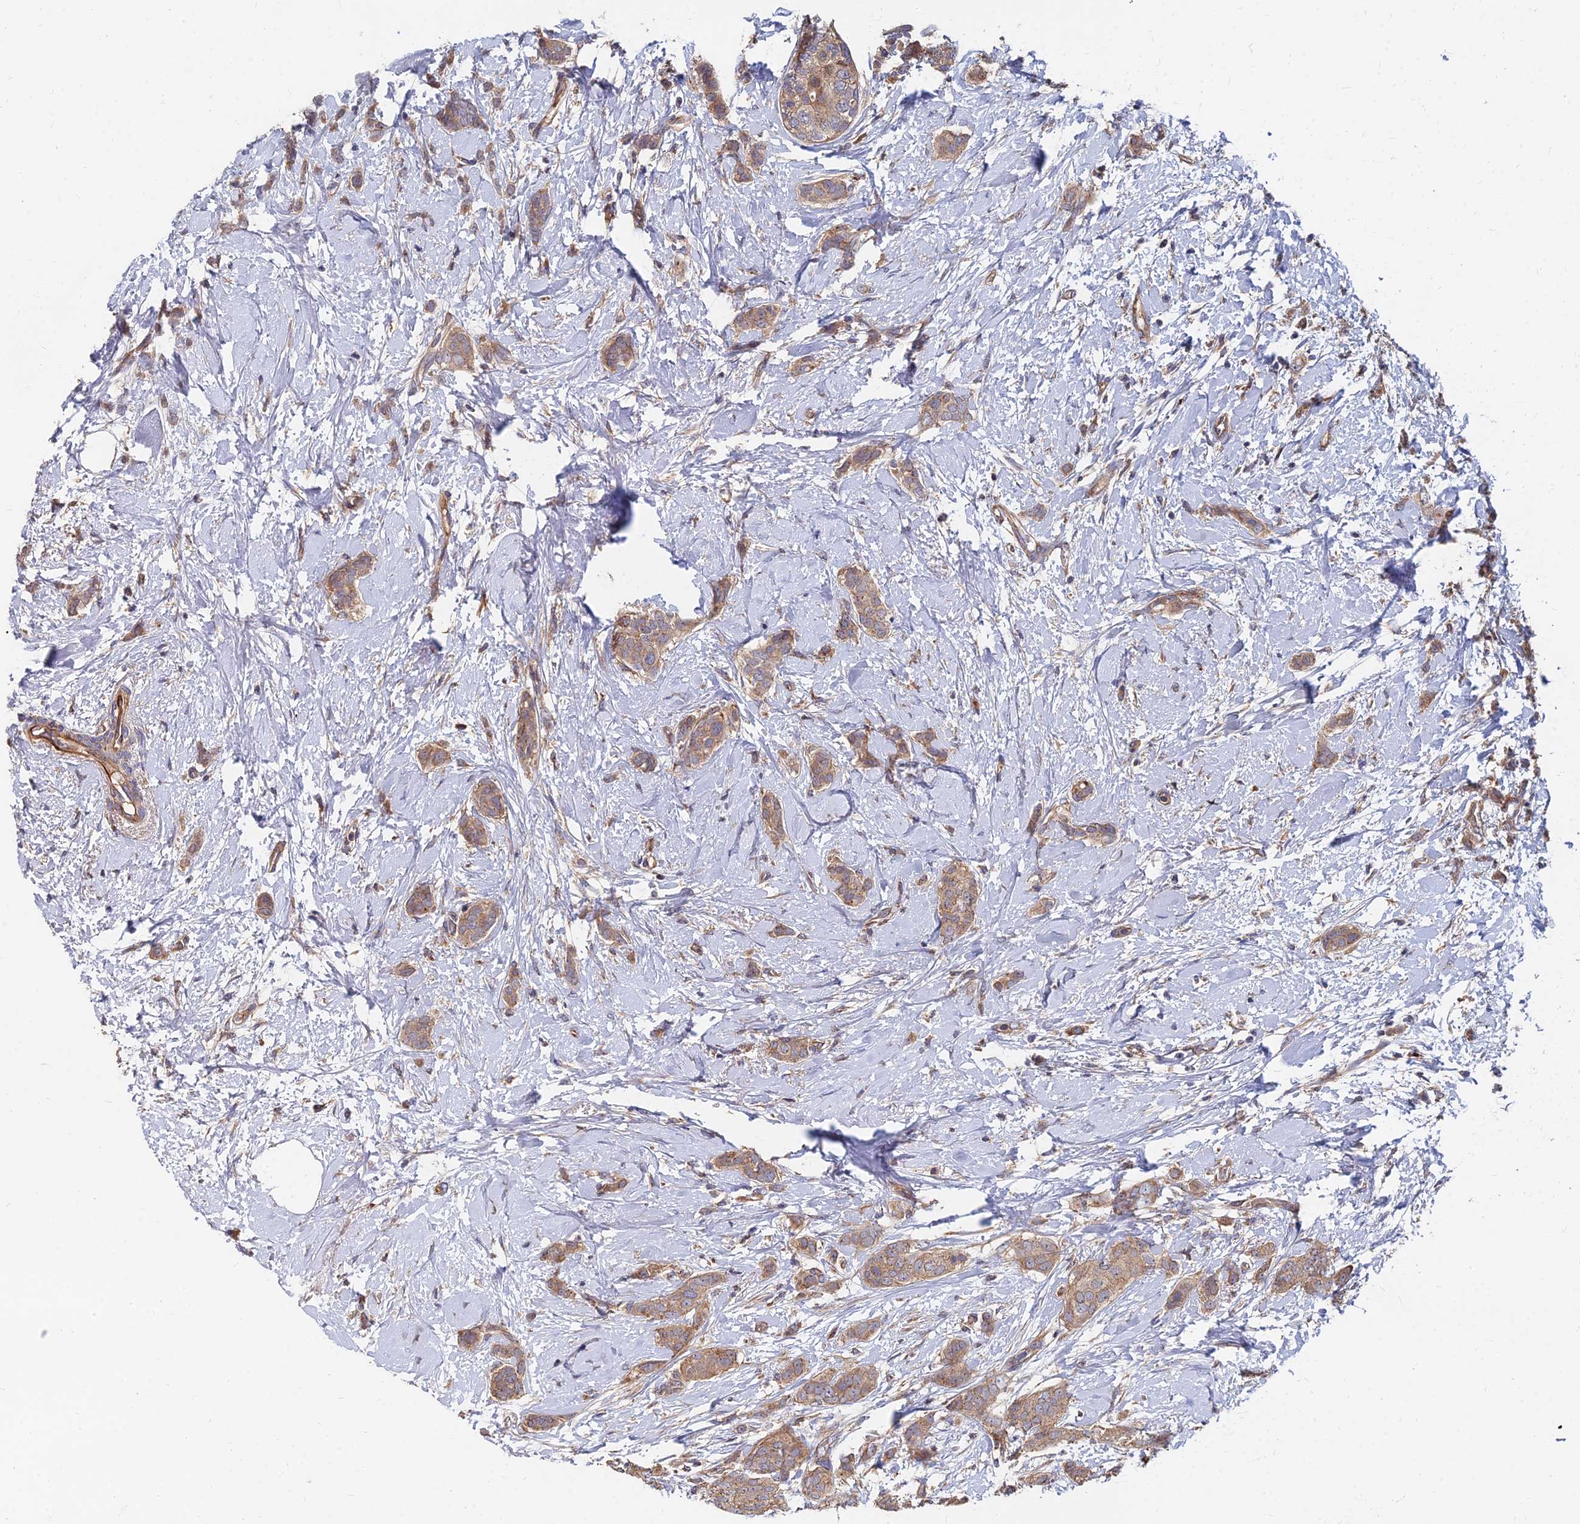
{"staining": {"intensity": "moderate", "quantity": ">75%", "location": "cytoplasmic/membranous"}, "tissue": "breast cancer", "cell_type": "Tumor cells", "image_type": "cancer", "snomed": [{"axis": "morphology", "description": "Duct carcinoma"}, {"axis": "topography", "description": "Breast"}], "caption": "Protein analysis of breast invasive ductal carcinoma tissue shows moderate cytoplasmic/membranous expression in approximately >75% of tumor cells.", "gene": "CCZ1", "patient": {"sex": "female", "age": 72}}